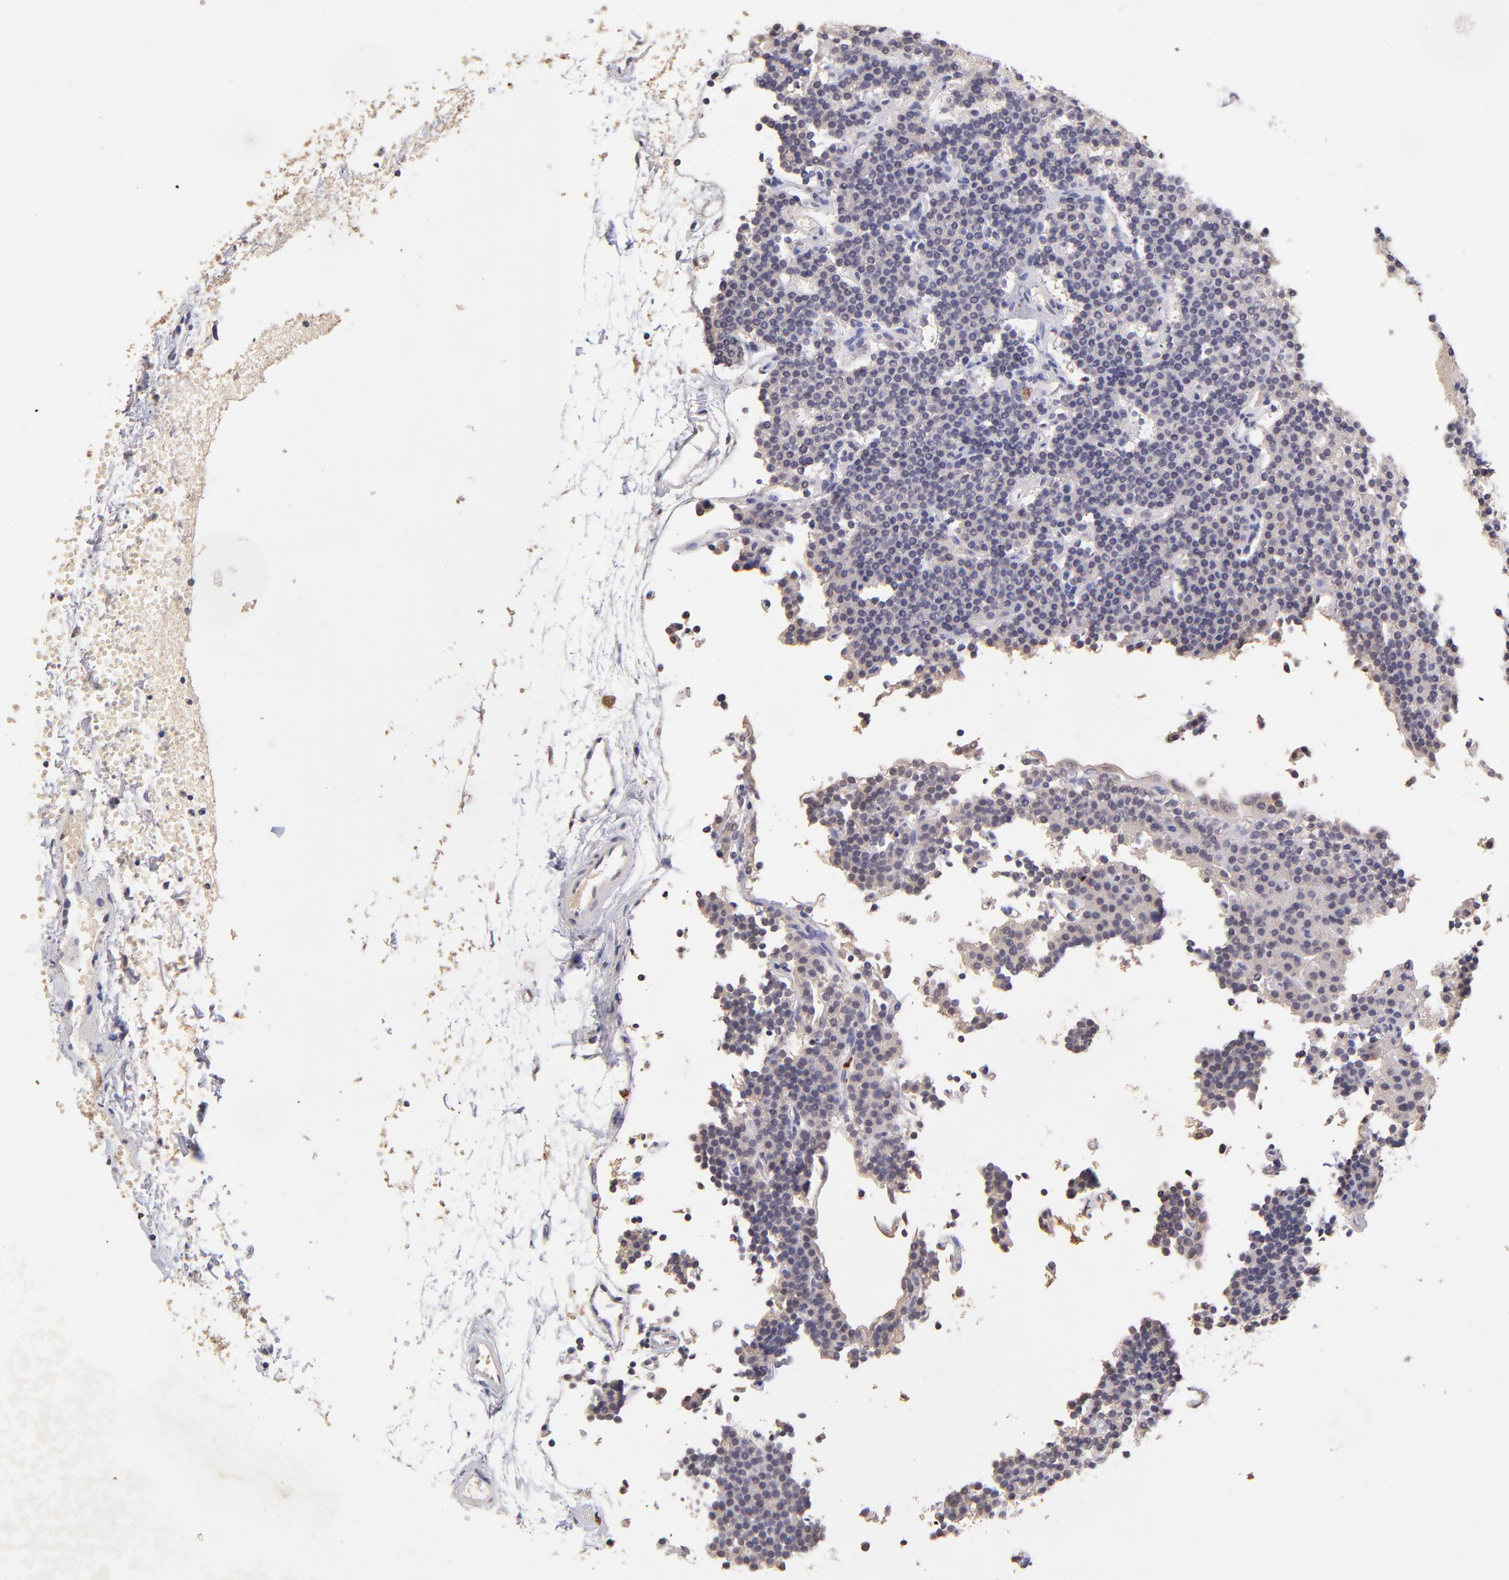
{"staining": {"intensity": "negative", "quantity": "none", "location": "none"}, "tissue": "parathyroid gland", "cell_type": "Glandular cells", "image_type": "normal", "snomed": [{"axis": "morphology", "description": "Normal tissue, NOS"}, {"axis": "topography", "description": "Parathyroid gland"}], "caption": "High power microscopy micrograph of an immunohistochemistry histopathology image of normal parathyroid gland, revealing no significant expression in glandular cells.", "gene": "RNASEL", "patient": {"sex": "female", "age": 45}}